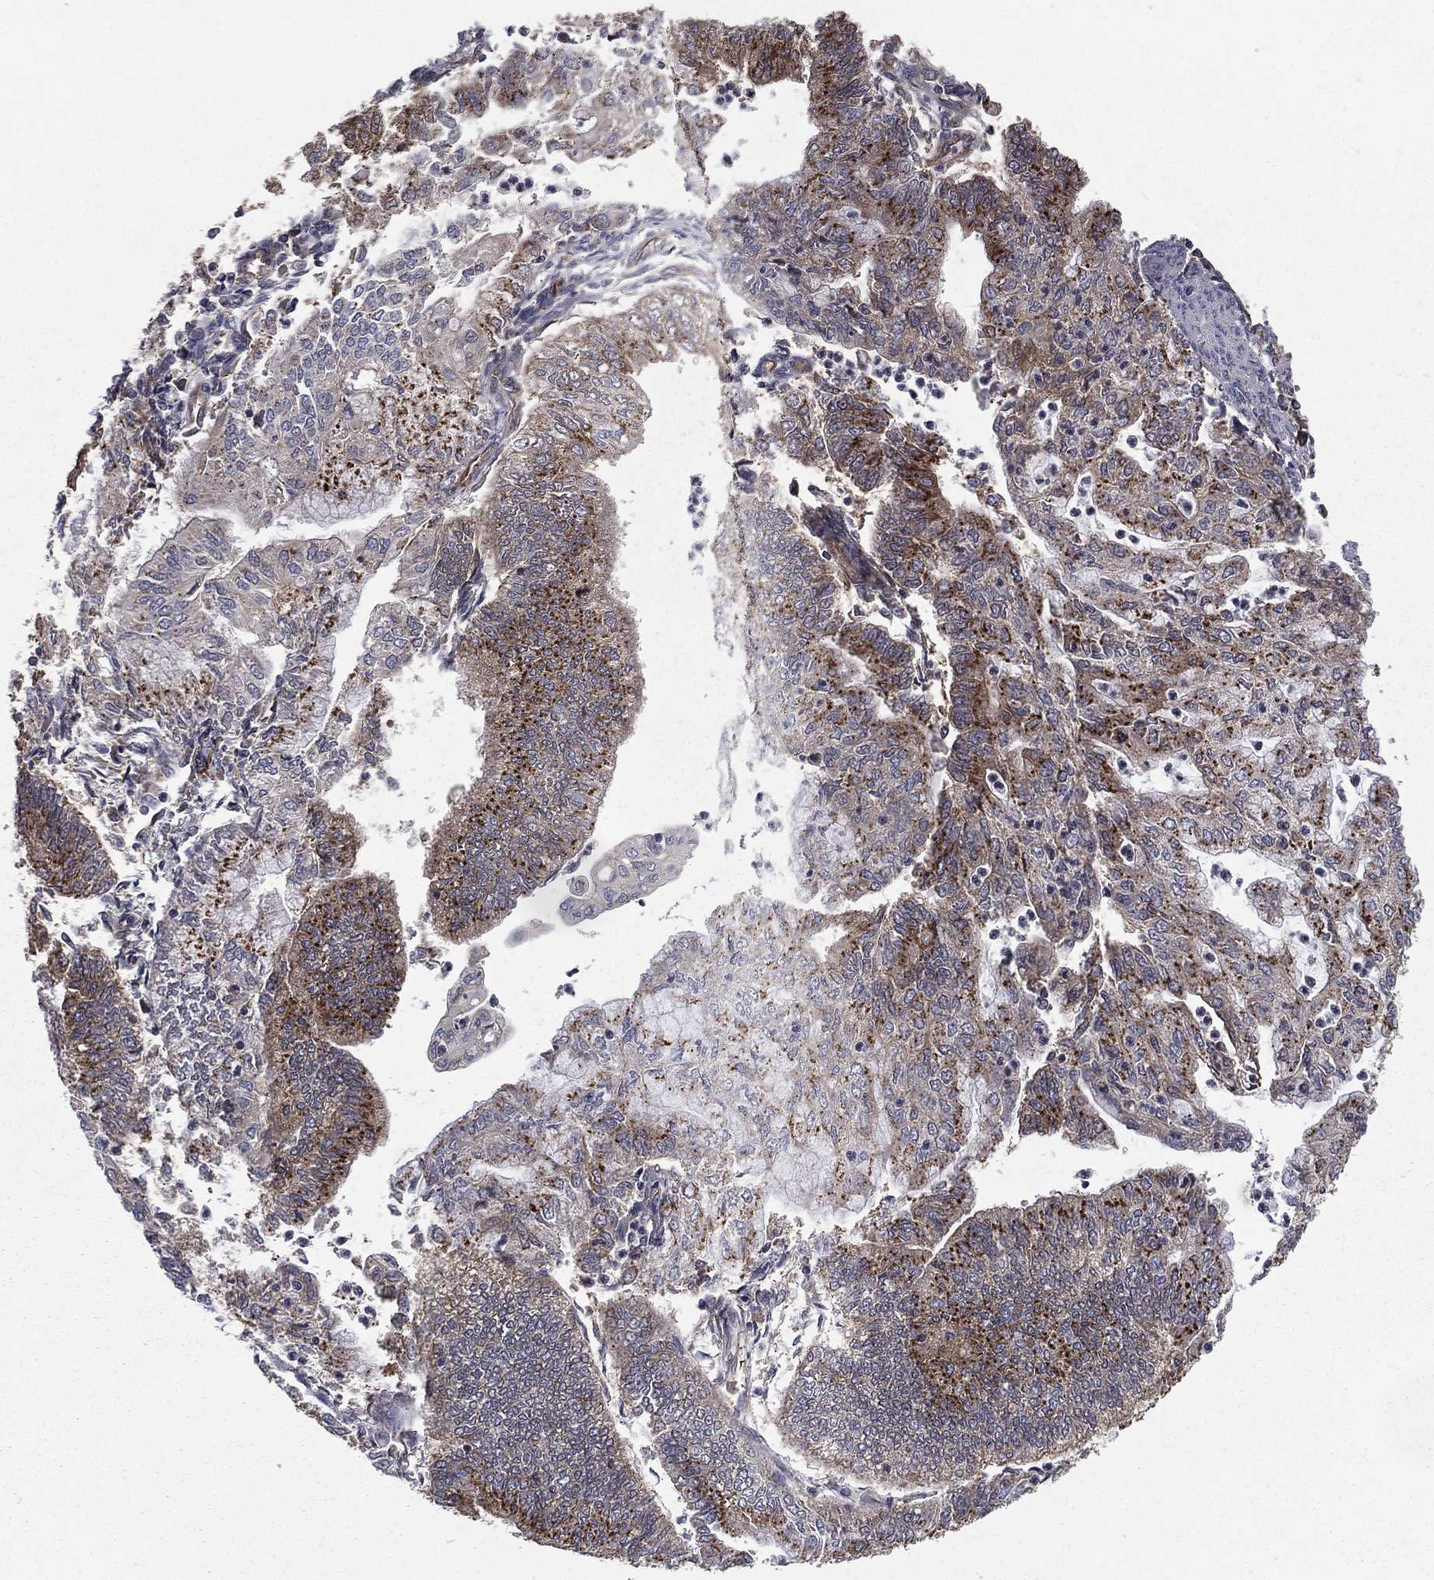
{"staining": {"intensity": "strong", "quantity": "<25%", "location": "cytoplasmic/membranous"}, "tissue": "endometrial cancer", "cell_type": "Tumor cells", "image_type": "cancer", "snomed": [{"axis": "morphology", "description": "Adenocarcinoma, NOS"}, {"axis": "topography", "description": "Endometrium"}], "caption": "Endometrial cancer (adenocarcinoma) was stained to show a protein in brown. There is medium levels of strong cytoplasmic/membranous expression in about <25% of tumor cells.", "gene": "CERT1", "patient": {"sex": "female", "age": 59}}